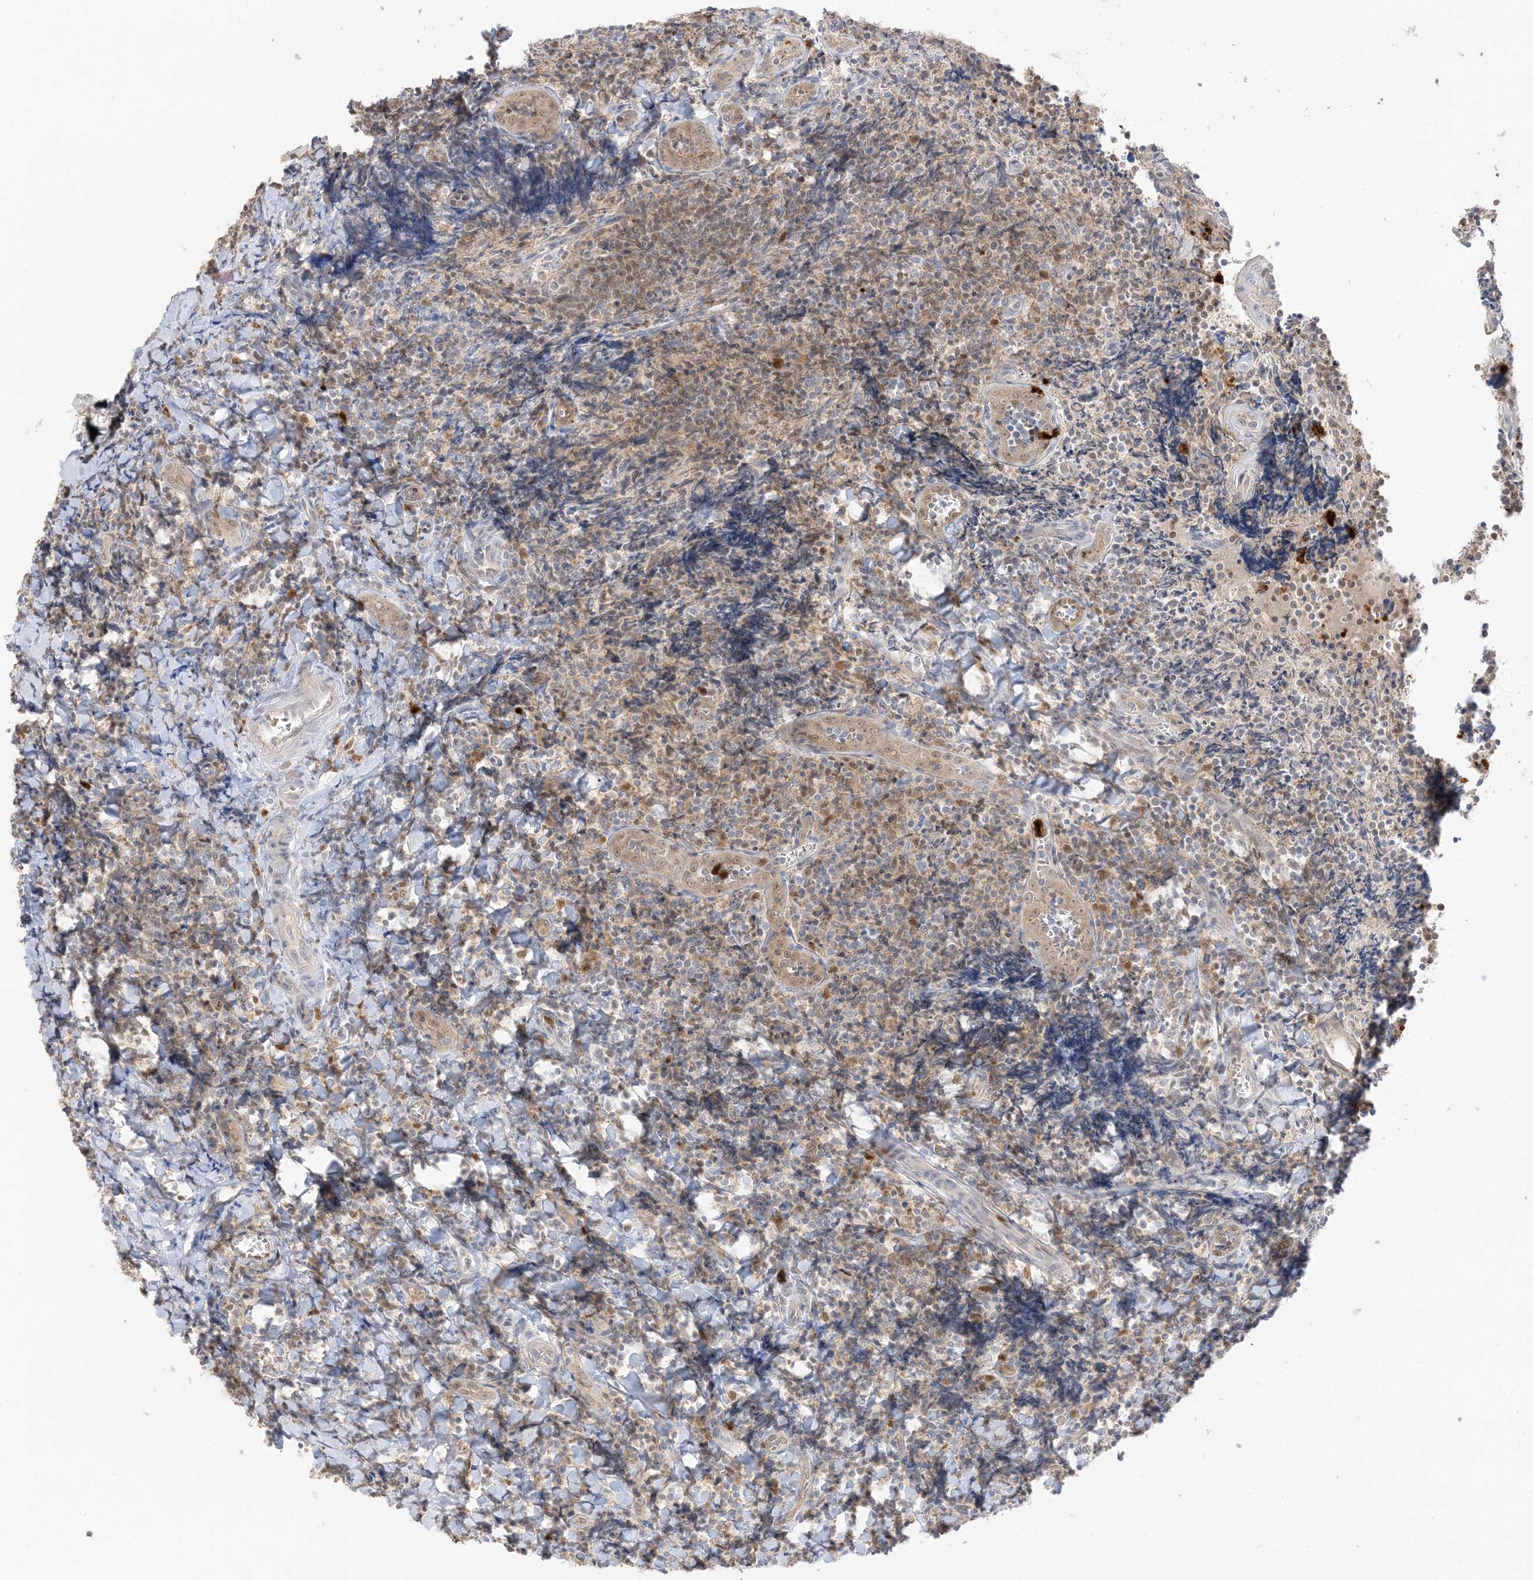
{"staining": {"intensity": "moderate", "quantity": "25%-75%", "location": "nuclear"}, "tissue": "tonsil", "cell_type": "Germinal center cells", "image_type": "normal", "snomed": [{"axis": "morphology", "description": "Normal tissue, NOS"}, {"axis": "topography", "description": "Tonsil"}], "caption": "Protein staining by immunohistochemistry shows moderate nuclear expression in about 25%-75% of germinal center cells in benign tonsil.", "gene": "GCA", "patient": {"sex": "male", "age": 27}}